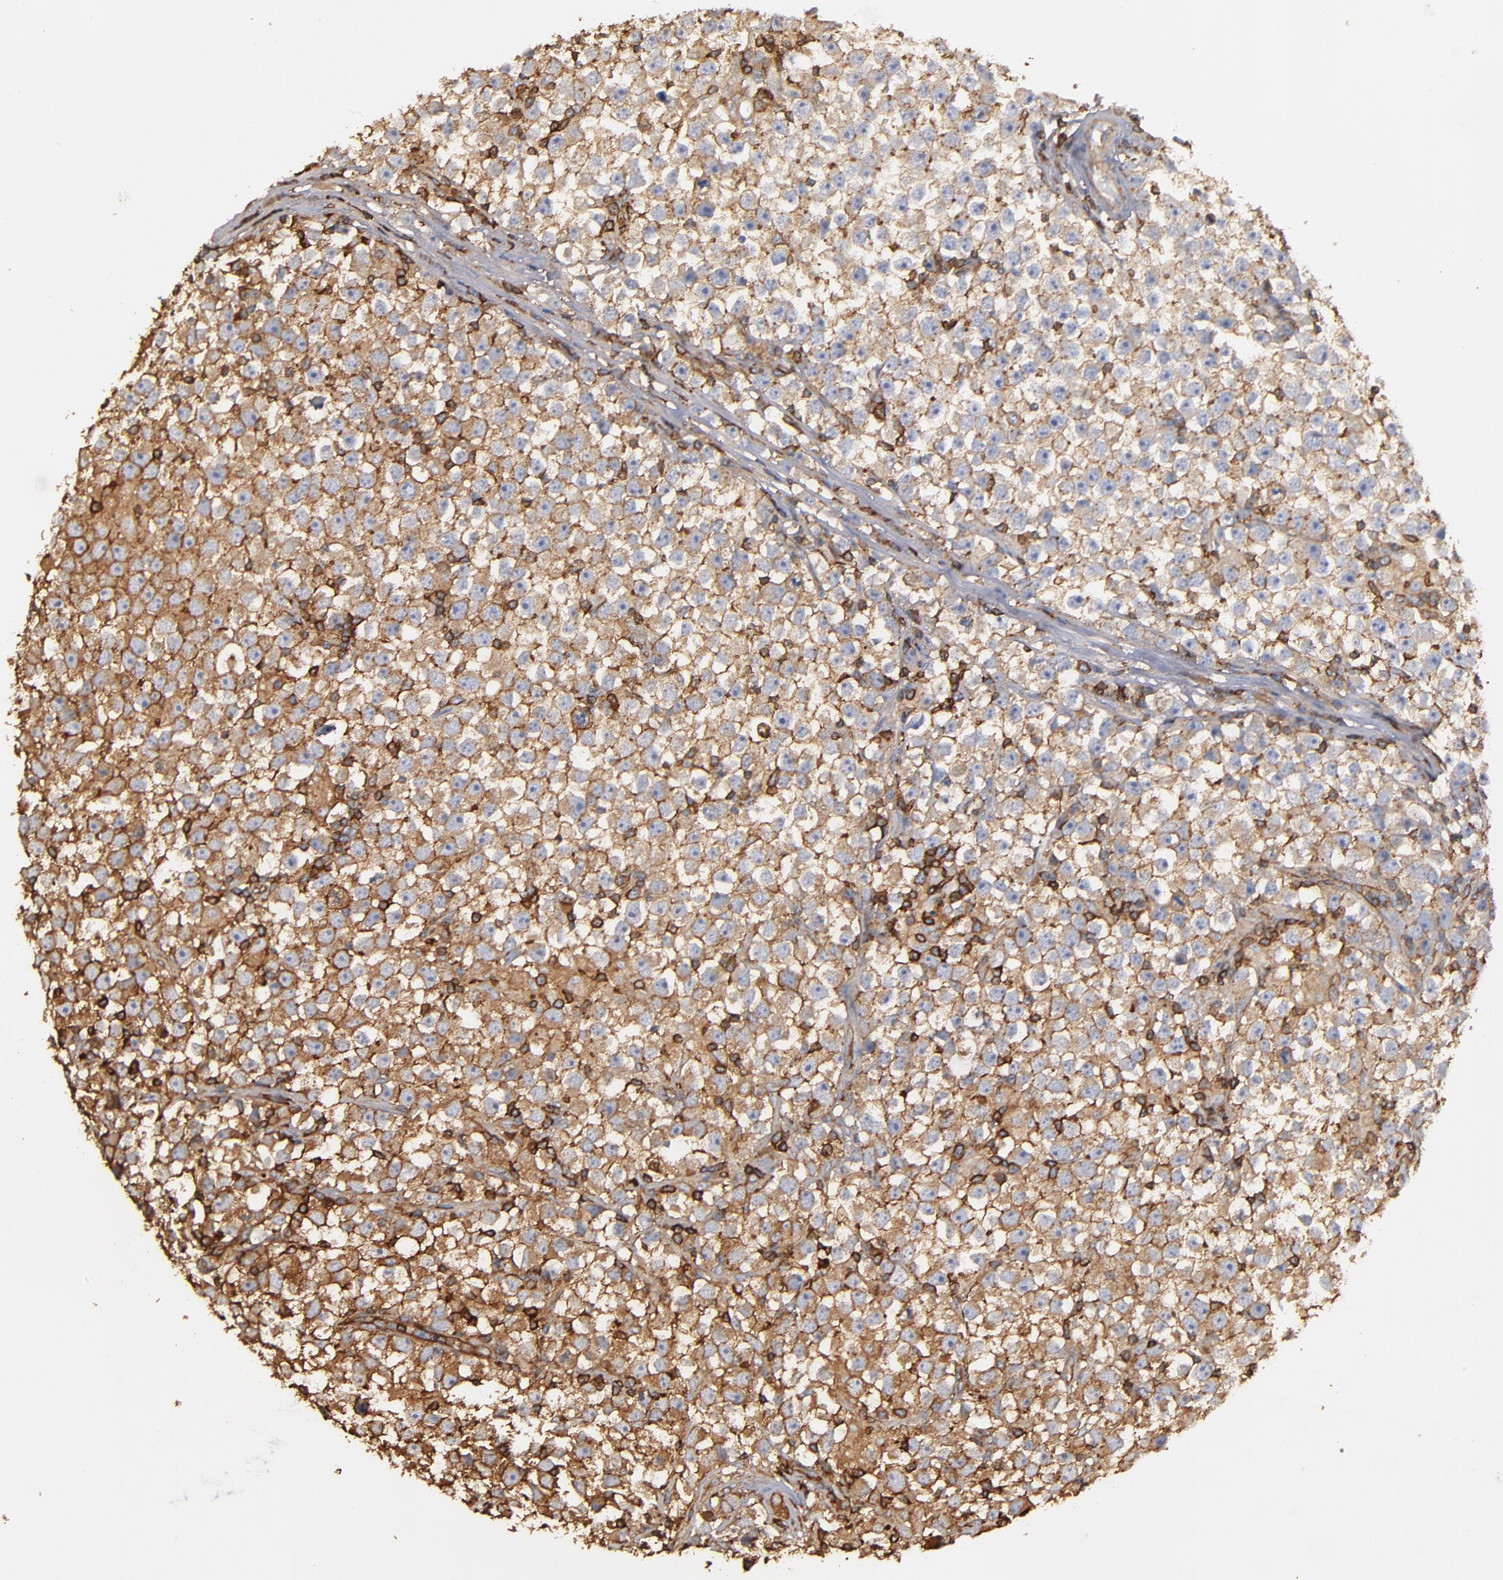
{"staining": {"intensity": "weak", "quantity": ">75%", "location": "cytoplasmic/membranous"}, "tissue": "testis cancer", "cell_type": "Tumor cells", "image_type": "cancer", "snomed": [{"axis": "morphology", "description": "Seminoma, NOS"}, {"axis": "topography", "description": "Testis"}], "caption": "This histopathology image exhibits immunohistochemistry (IHC) staining of human testis cancer, with low weak cytoplasmic/membranous expression in approximately >75% of tumor cells.", "gene": "ACTN4", "patient": {"sex": "male", "age": 33}}